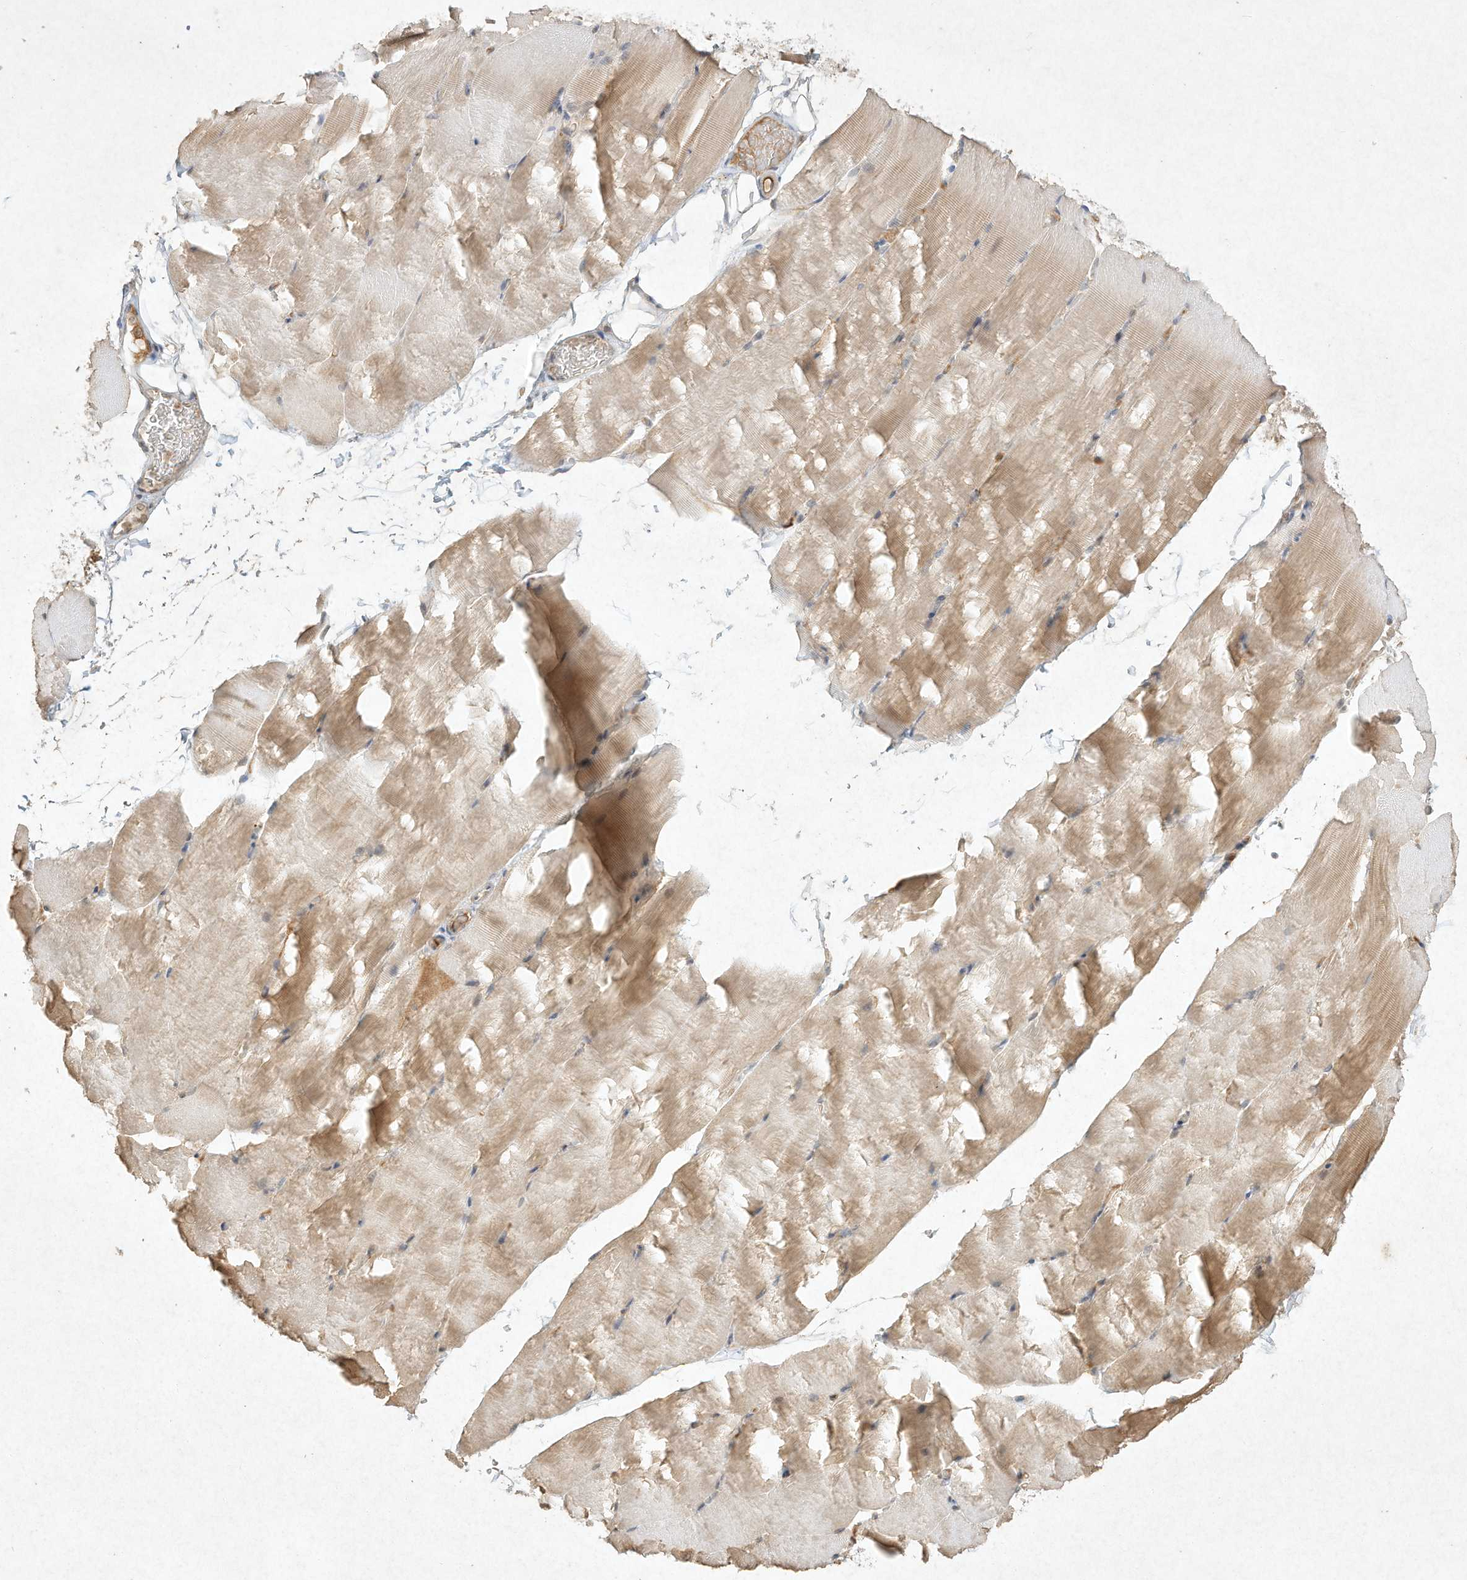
{"staining": {"intensity": "weak", "quantity": "25%-75%", "location": "cytoplasmic/membranous"}, "tissue": "skeletal muscle", "cell_type": "Myocytes", "image_type": "normal", "snomed": [{"axis": "morphology", "description": "Normal tissue, NOS"}, {"axis": "topography", "description": "Skeletal muscle"}, {"axis": "topography", "description": "Parathyroid gland"}], "caption": "Normal skeletal muscle was stained to show a protein in brown. There is low levels of weak cytoplasmic/membranous staining in approximately 25%-75% of myocytes. The staining was performed using DAB (3,3'-diaminobenzidine) to visualize the protein expression in brown, while the nuclei were stained in blue with hematoxylin (Magnification: 20x).", "gene": "BTRC", "patient": {"sex": "female", "age": 37}}